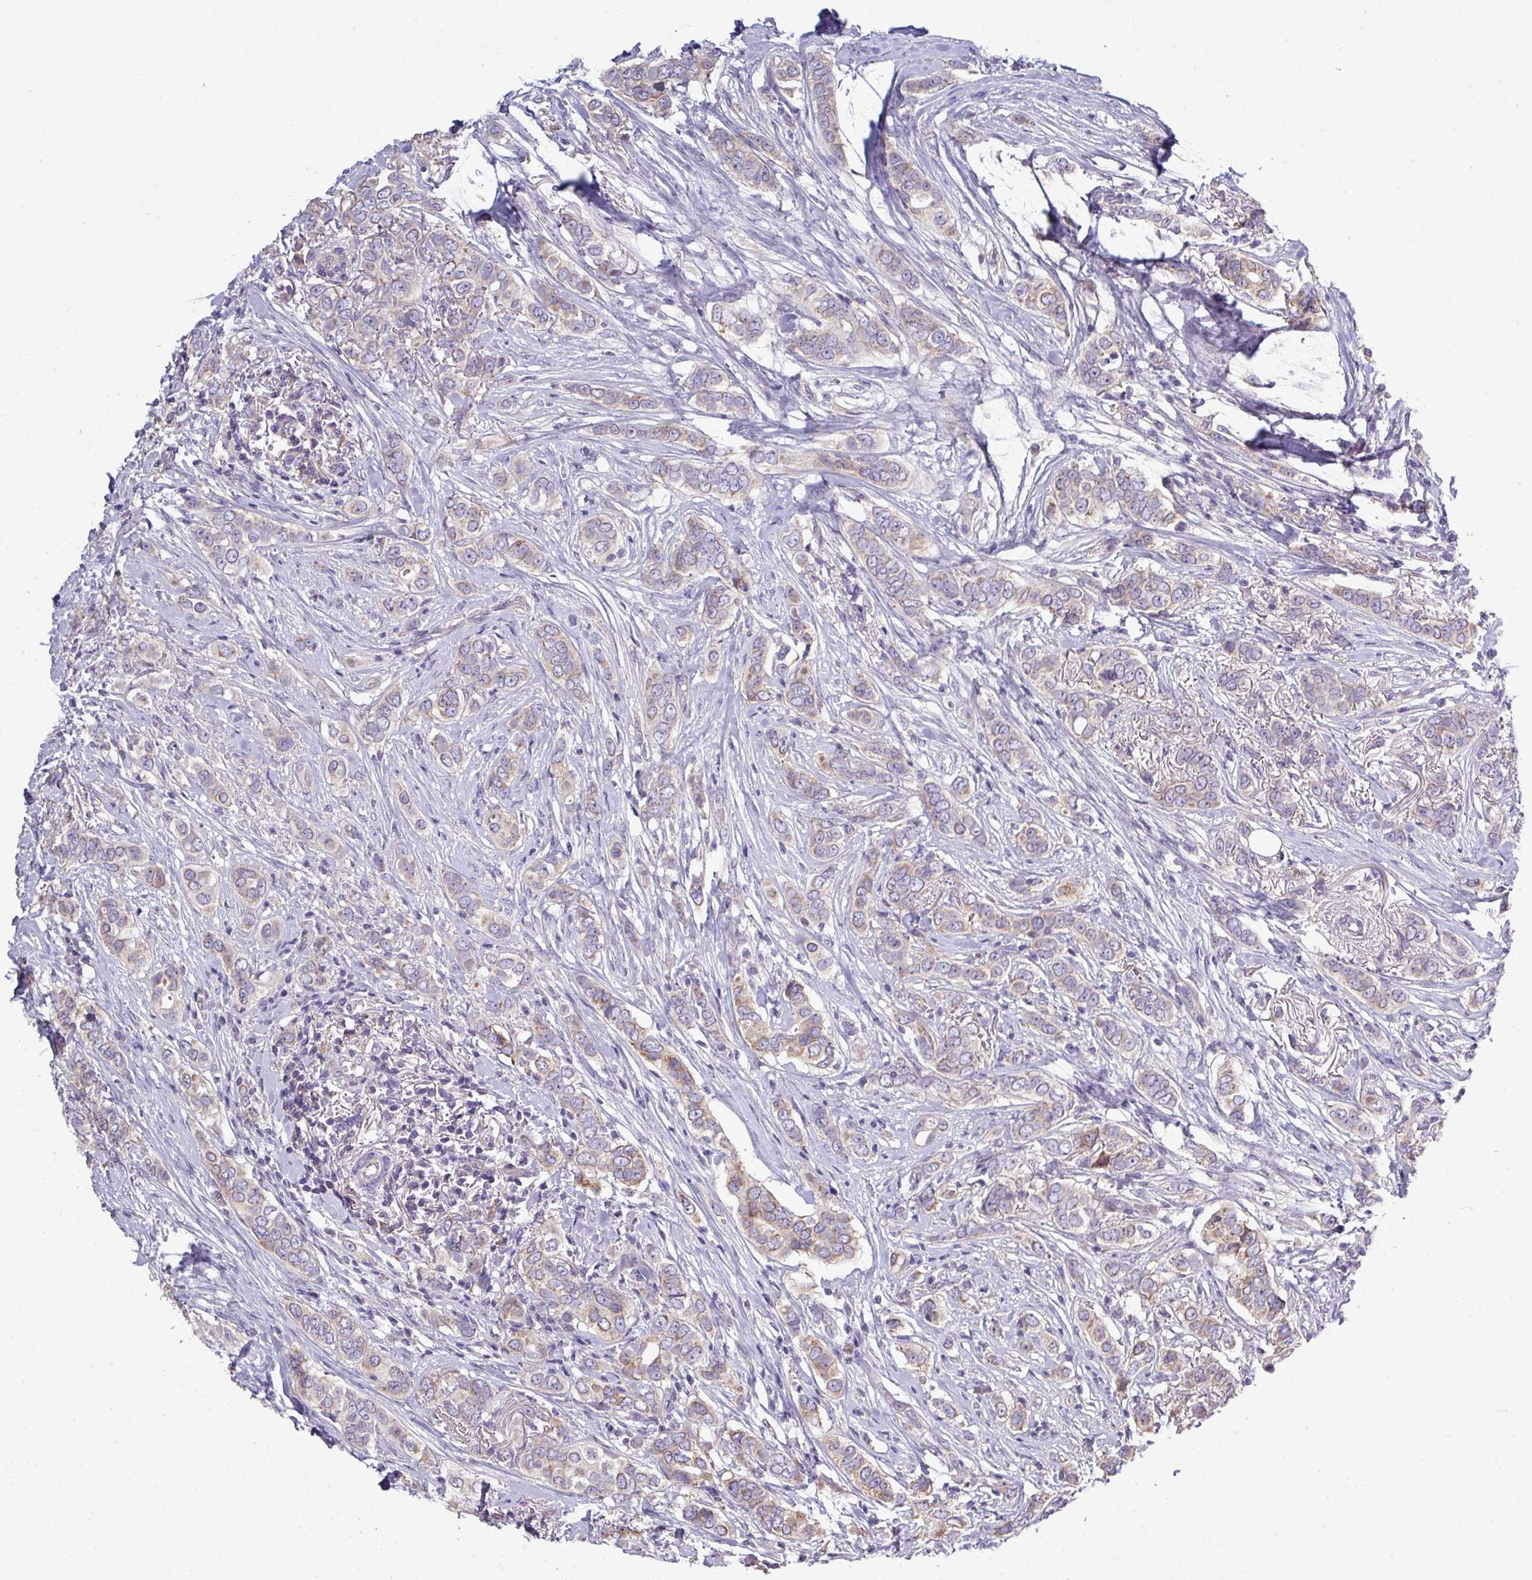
{"staining": {"intensity": "weak", "quantity": ">75%", "location": "cytoplasmic/membranous"}, "tissue": "breast cancer", "cell_type": "Tumor cells", "image_type": "cancer", "snomed": [{"axis": "morphology", "description": "Lobular carcinoma"}, {"axis": "topography", "description": "Breast"}], "caption": "Protein staining by IHC exhibits weak cytoplasmic/membranous expression in about >75% of tumor cells in lobular carcinoma (breast).", "gene": "AGAP5", "patient": {"sex": "female", "age": 51}}